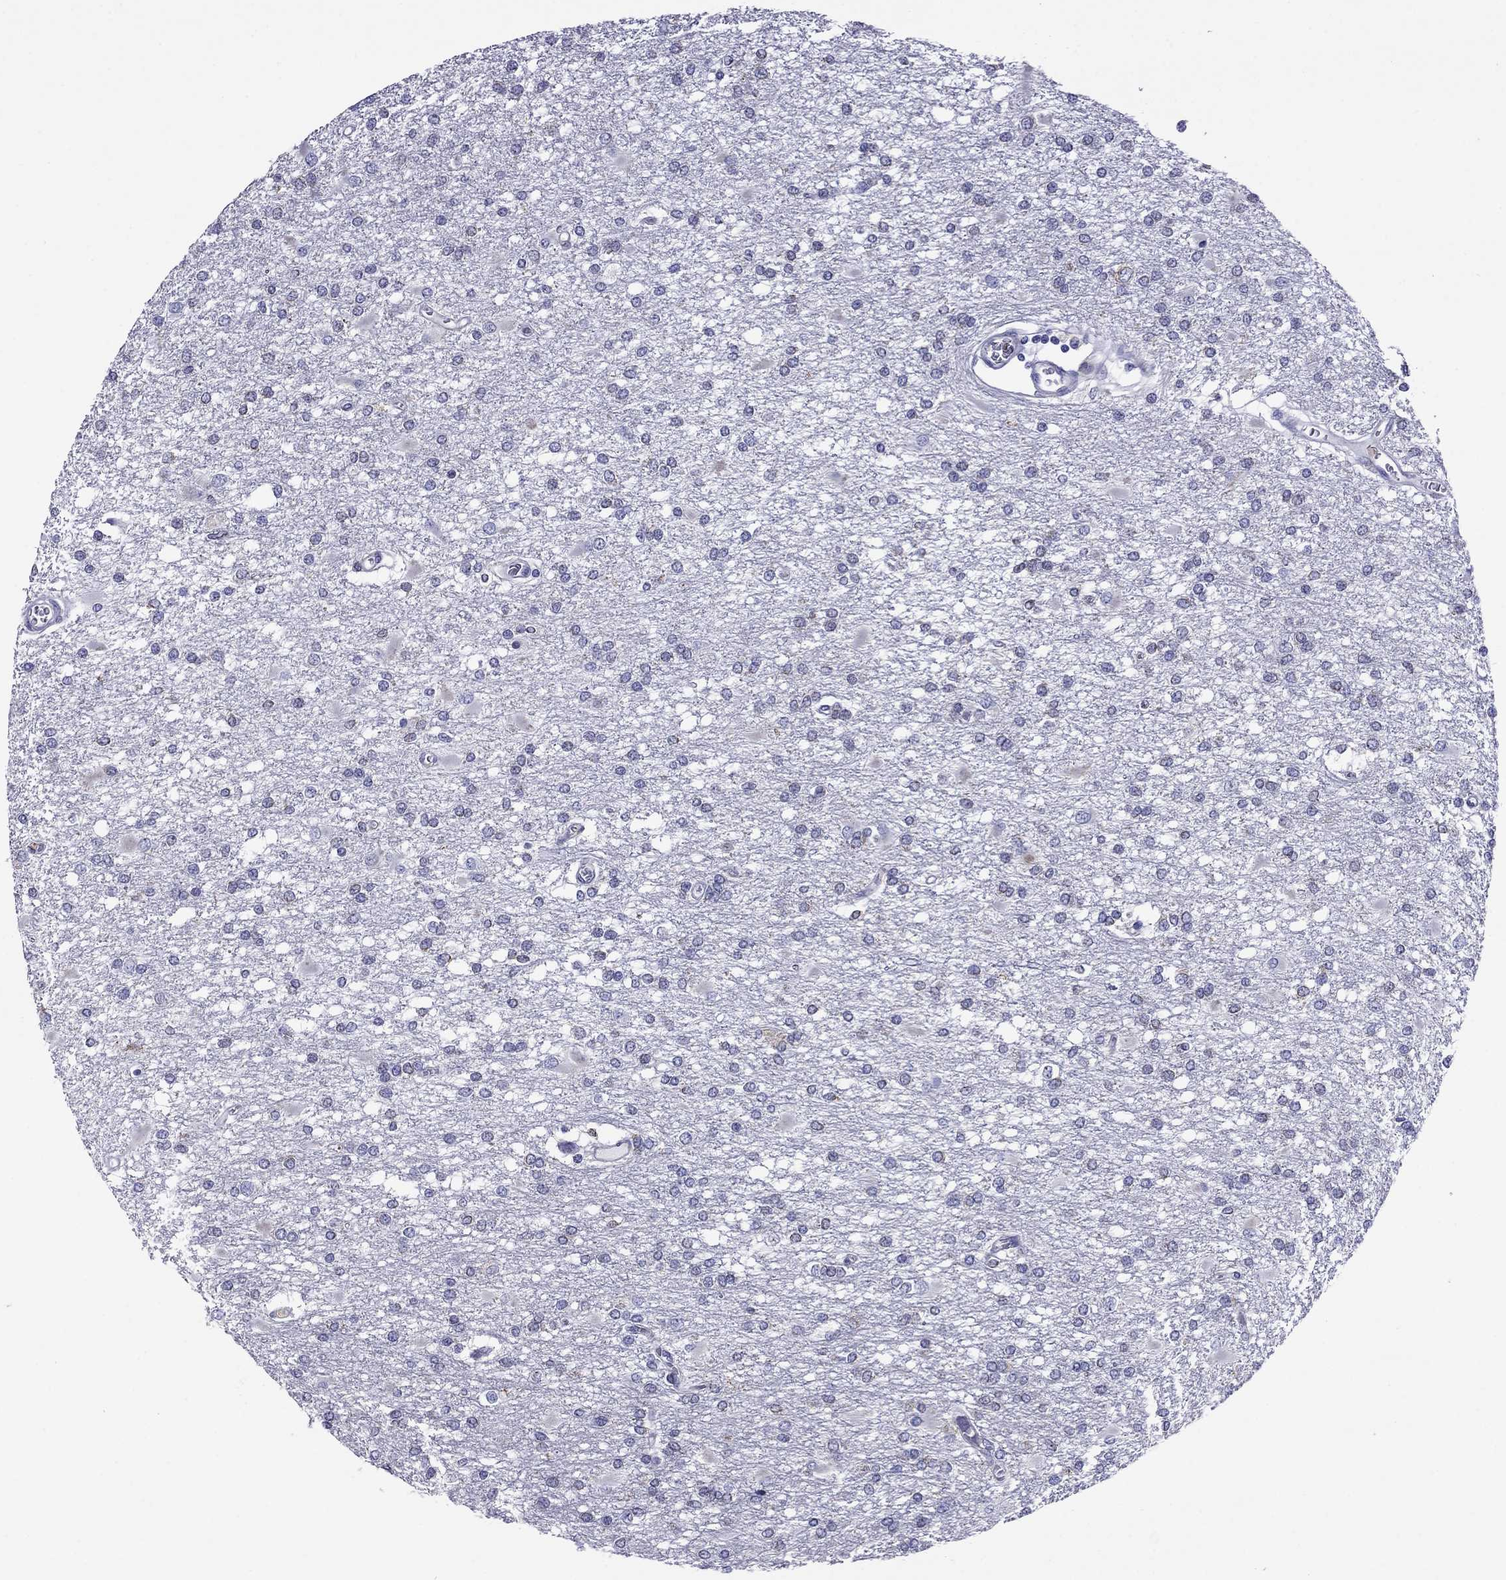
{"staining": {"intensity": "negative", "quantity": "none", "location": "none"}, "tissue": "glioma", "cell_type": "Tumor cells", "image_type": "cancer", "snomed": [{"axis": "morphology", "description": "Glioma, malignant, High grade"}, {"axis": "topography", "description": "Cerebral cortex"}], "caption": "Tumor cells show no significant protein positivity in high-grade glioma (malignant).", "gene": "SCG2", "patient": {"sex": "male", "age": 79}}